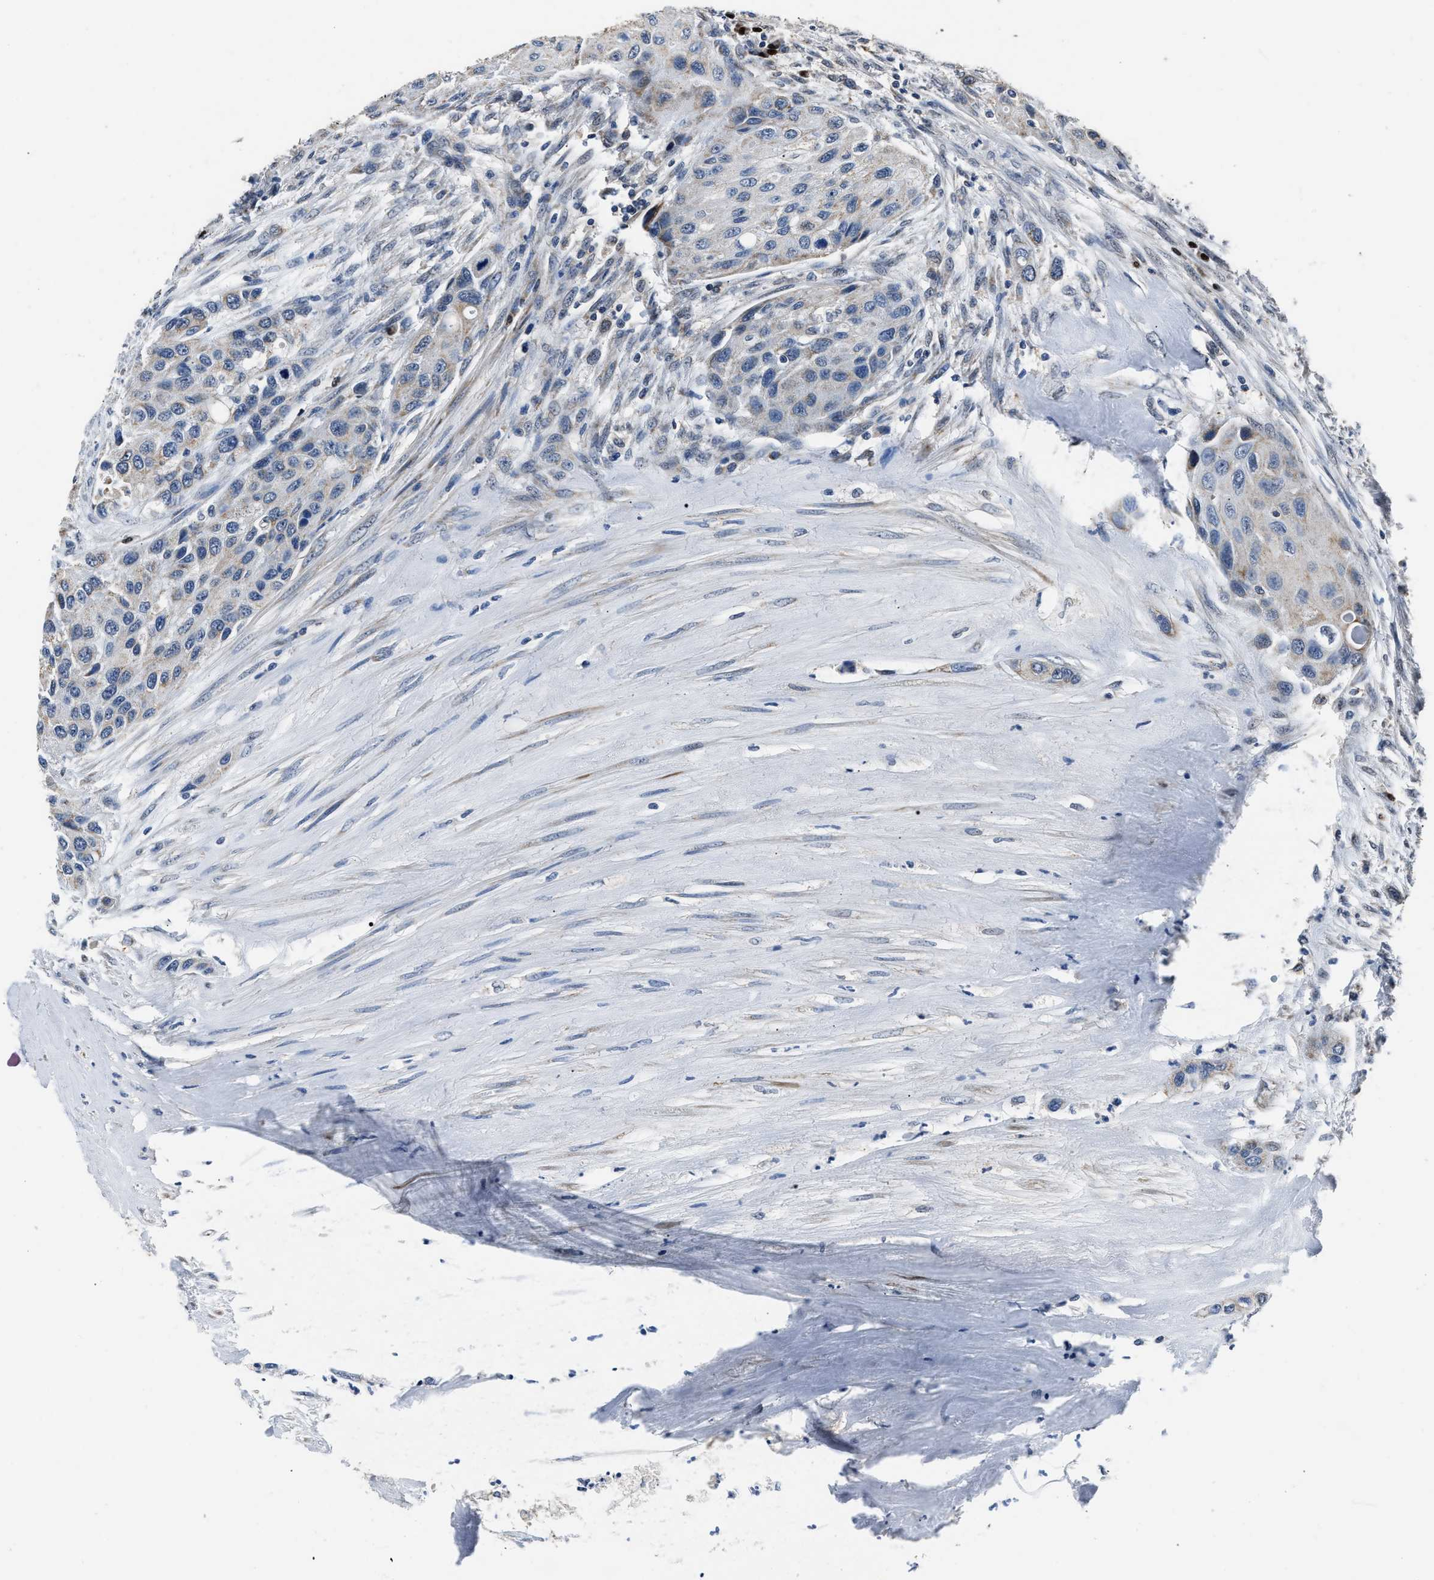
{"staining": {"intensity": "weak", "quantity": "<25%", "location": "cytoplasmic/membranous"}, "tissue": "urothelial cancer", "cell_type": "Tumor cells", "image_type": "cancer", "snomed": [{"axis": "morphology", "description": "Urothelial carcinoma, High grade"}, {"axis": "topography", "description": "Urinary bladder"}], "caption": "An immunohistochemistry (IHC) histopathology image of urothelial cancer is shown. There is no staining in tumor cells of urothelial cancer.", "gene": "NSUN5", "patient": {"sex": "female", "age": 56}}